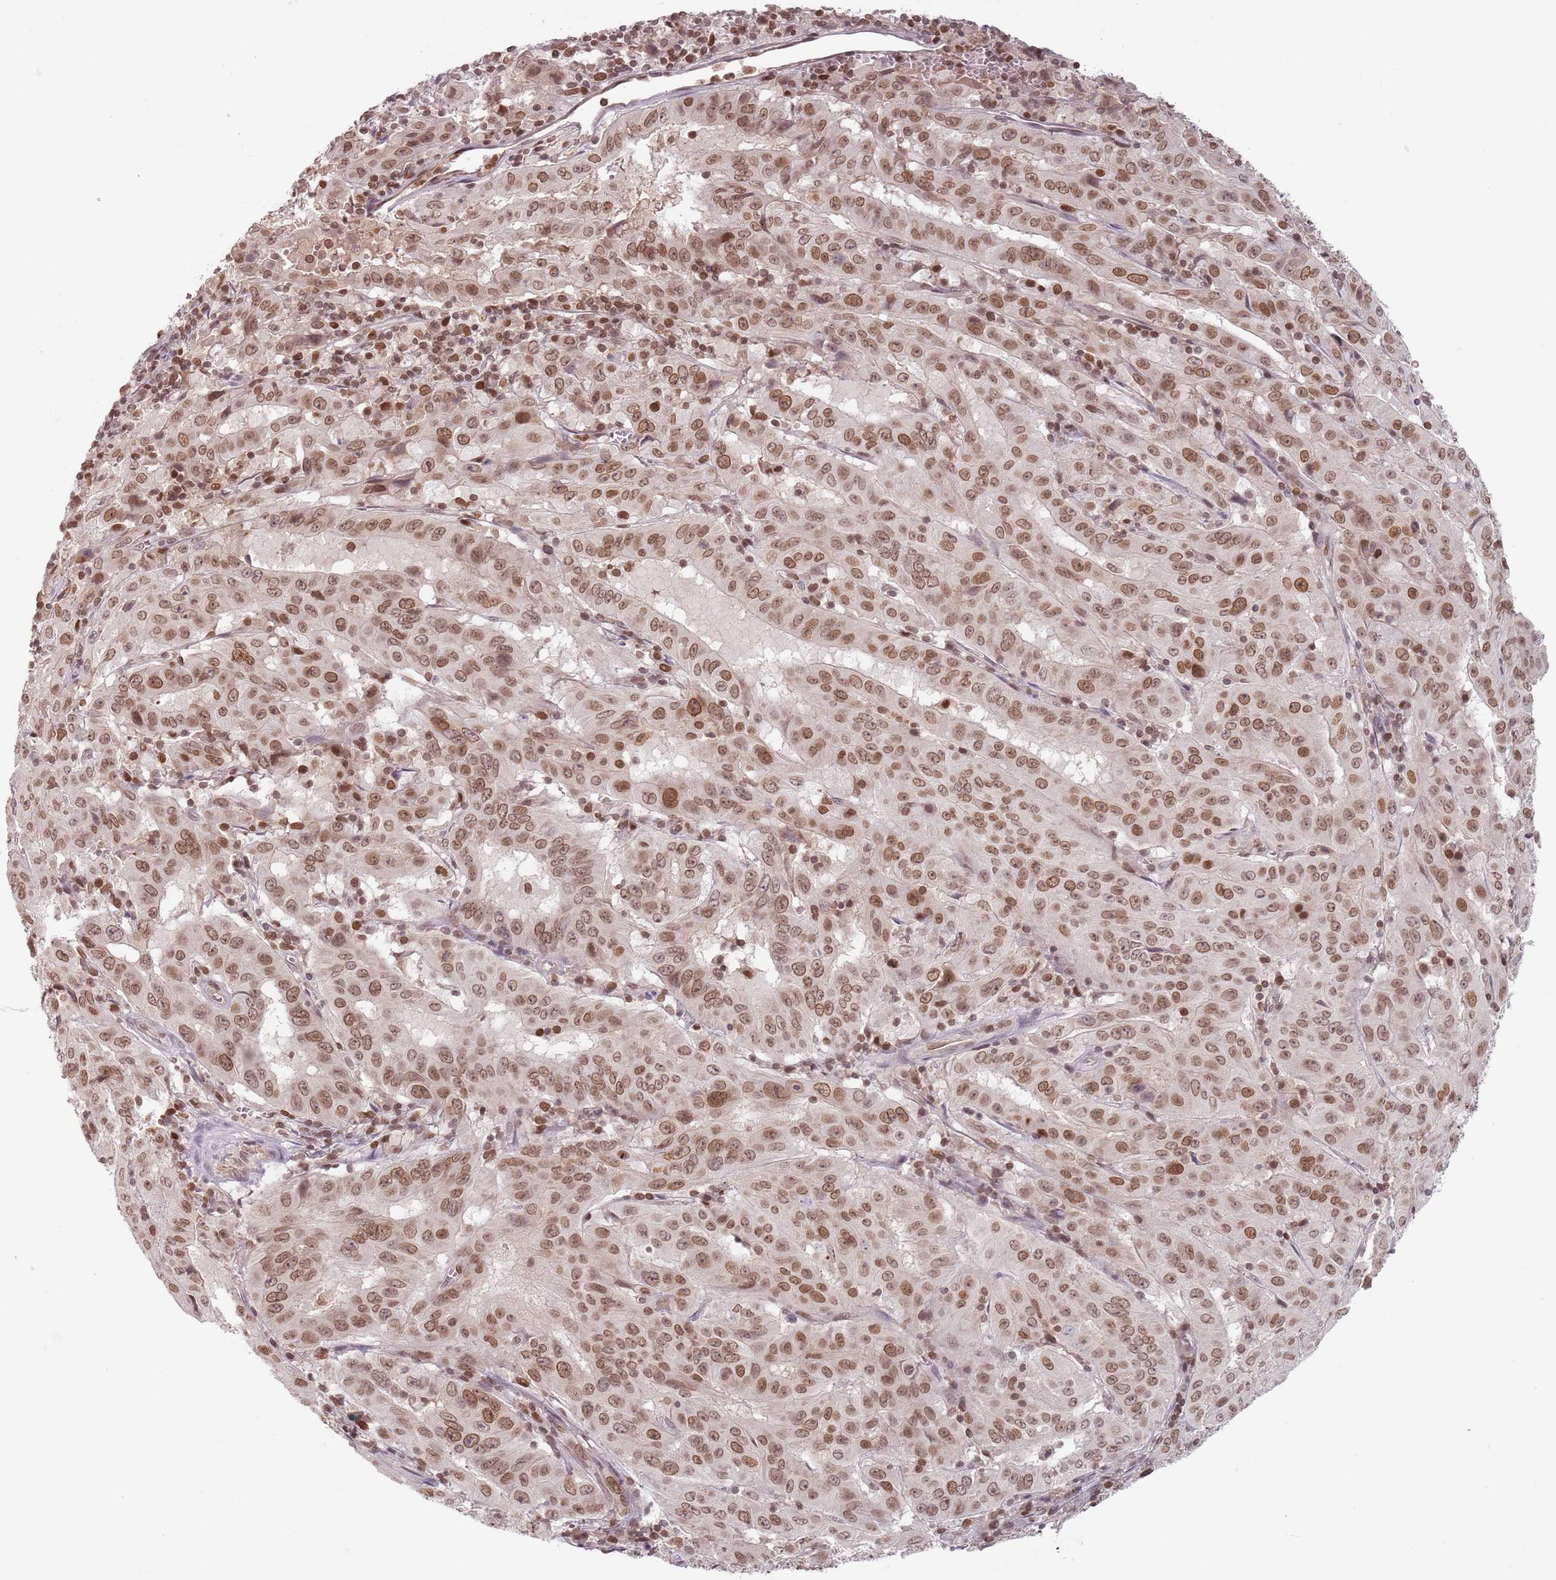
{"staining": {"intensity": "moderate", "quantity": ">75%", "location": "cytoplasmic/membranous,nuclear"}, "tissue": "pancreatic cancer", "cell_type": "Tumor cells", "image_type": "cancer", "snomed": [{"axis": "morphology", "description": "Adenocarcinoma, NOS"}, {"axis": "topography", "description": "Pancreas"}], "caption": "Brown immunohistochemical staining in pancreatic cancer reveals moderate cytoplasmic/membranous and nuclear expression in approximately >75% of tumor cells.", "gene": "NUP50", "patient": {"sex": "male", "age": 63}}